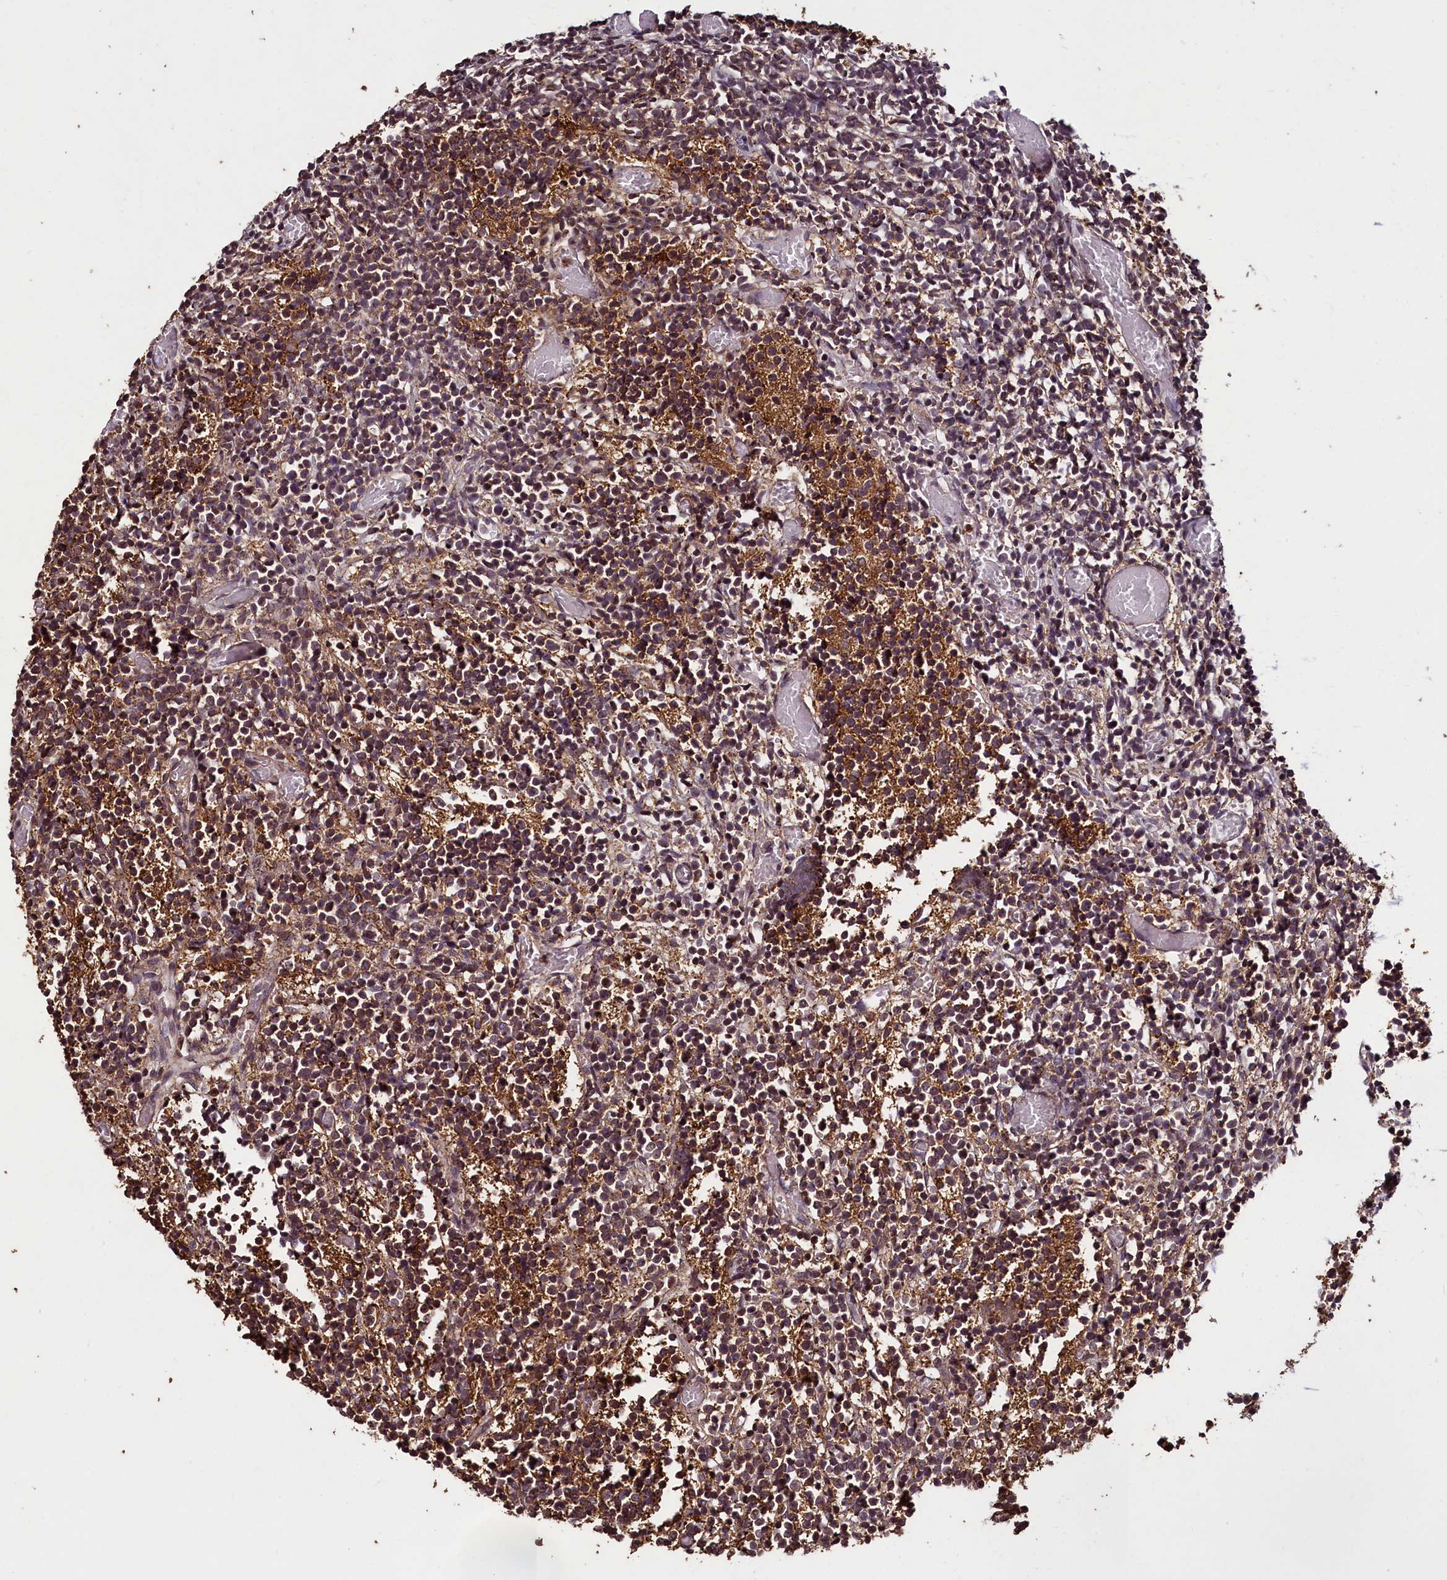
{"staining": {"intensity": "moderate", "quantity": "25%-75%", "location": "cytoplasmic/membranous,nuclear"}, "tissue": "glioma", "cell_type": "Tumor cells", "image_type": "cancer", "snomed": [{"axis": "morphology", "description": "Glioma, malignant, Low grade"}, {"axis": "topography", "description": "Brain"}], "caption": "Glioma stained for a protein (brown) displays moderate cytoplasmic/membranous and nuclear positive expression in about 25%-75% of tumor cells.", "gene": "PALM", "patient": {"sex": "female", "age": 1}}